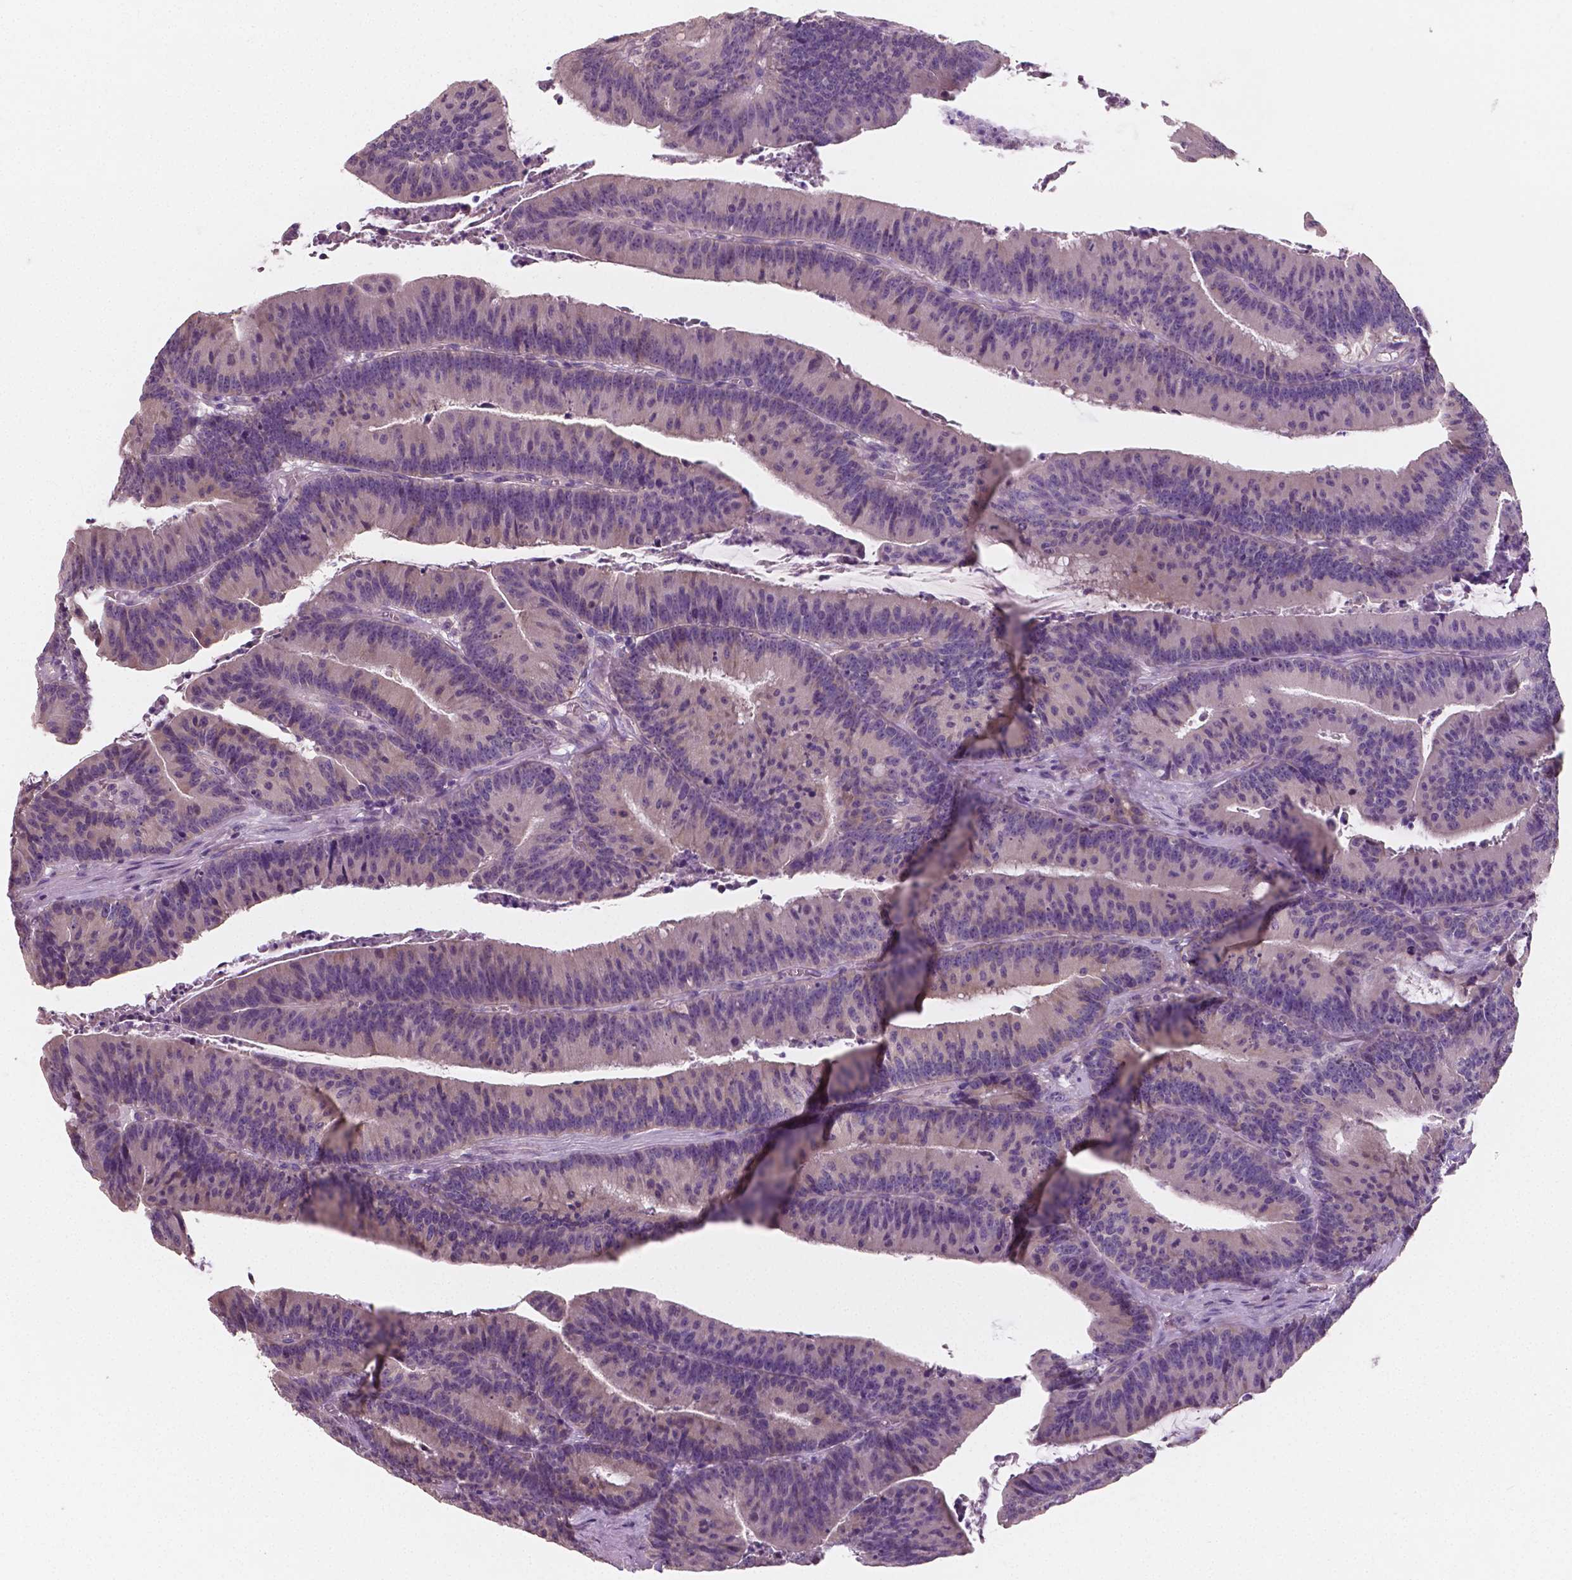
{"staining": {"intensity": "weak", "quantity": "<25%", "location": "cytoplasmic/membranous"}, "tissue": "colorectal cancer", "cell_type": "Tumor cells", "image_type": "cancer", "snomed": [{"axis": "morphology", "description": "Adenocarcinoma, NOS"}, {"axis": "topography", "description": "Colon"}], "caption": "Tumor cells are negative for protein expression in human colorectal cancer (adenocarcinoma).", "gene": "LSM14B", "patient": {"sex": "female", "age": 78}}